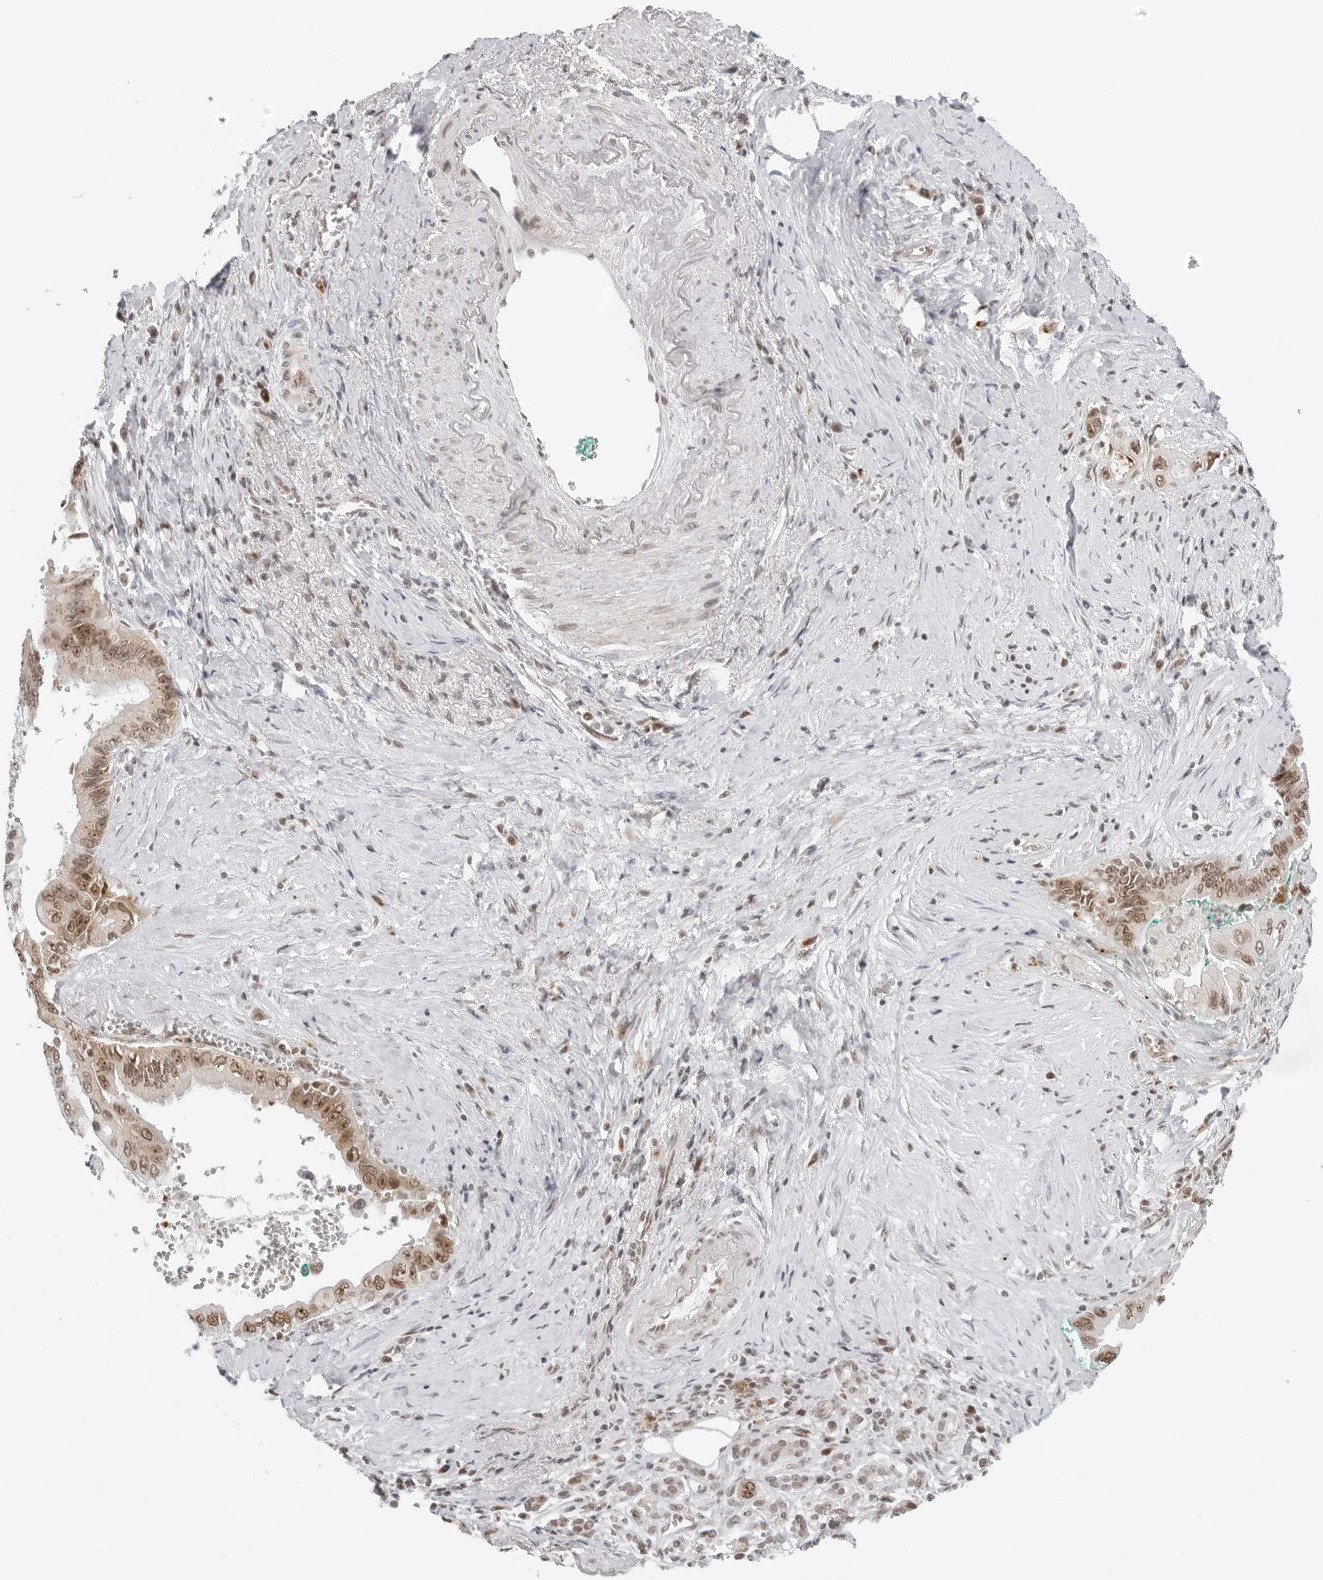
{"staining": {"intensity": "moderate", "quantity": ">75%", "location": "nuclear"}, "tissue": "pancreatic cancer", "cell_type": "Tumor cells", "image_type": "cancer", "snomed": [{"axis": "morphology", "description": "Adenocarcinoma, NOS"}, {"axis": "topography", "description": "Pancreas"}], "caption": "A histopathology image of human pancreatic cancer (adenocarcinoma) stained for a protein demonstrates moderate nuclear brown staining in tumor cells. The protein of interest is shown in brown color, while the nuclei are stained blue.", "gene": "TOX4", "patient": {"sex": "male", "age": 78}}